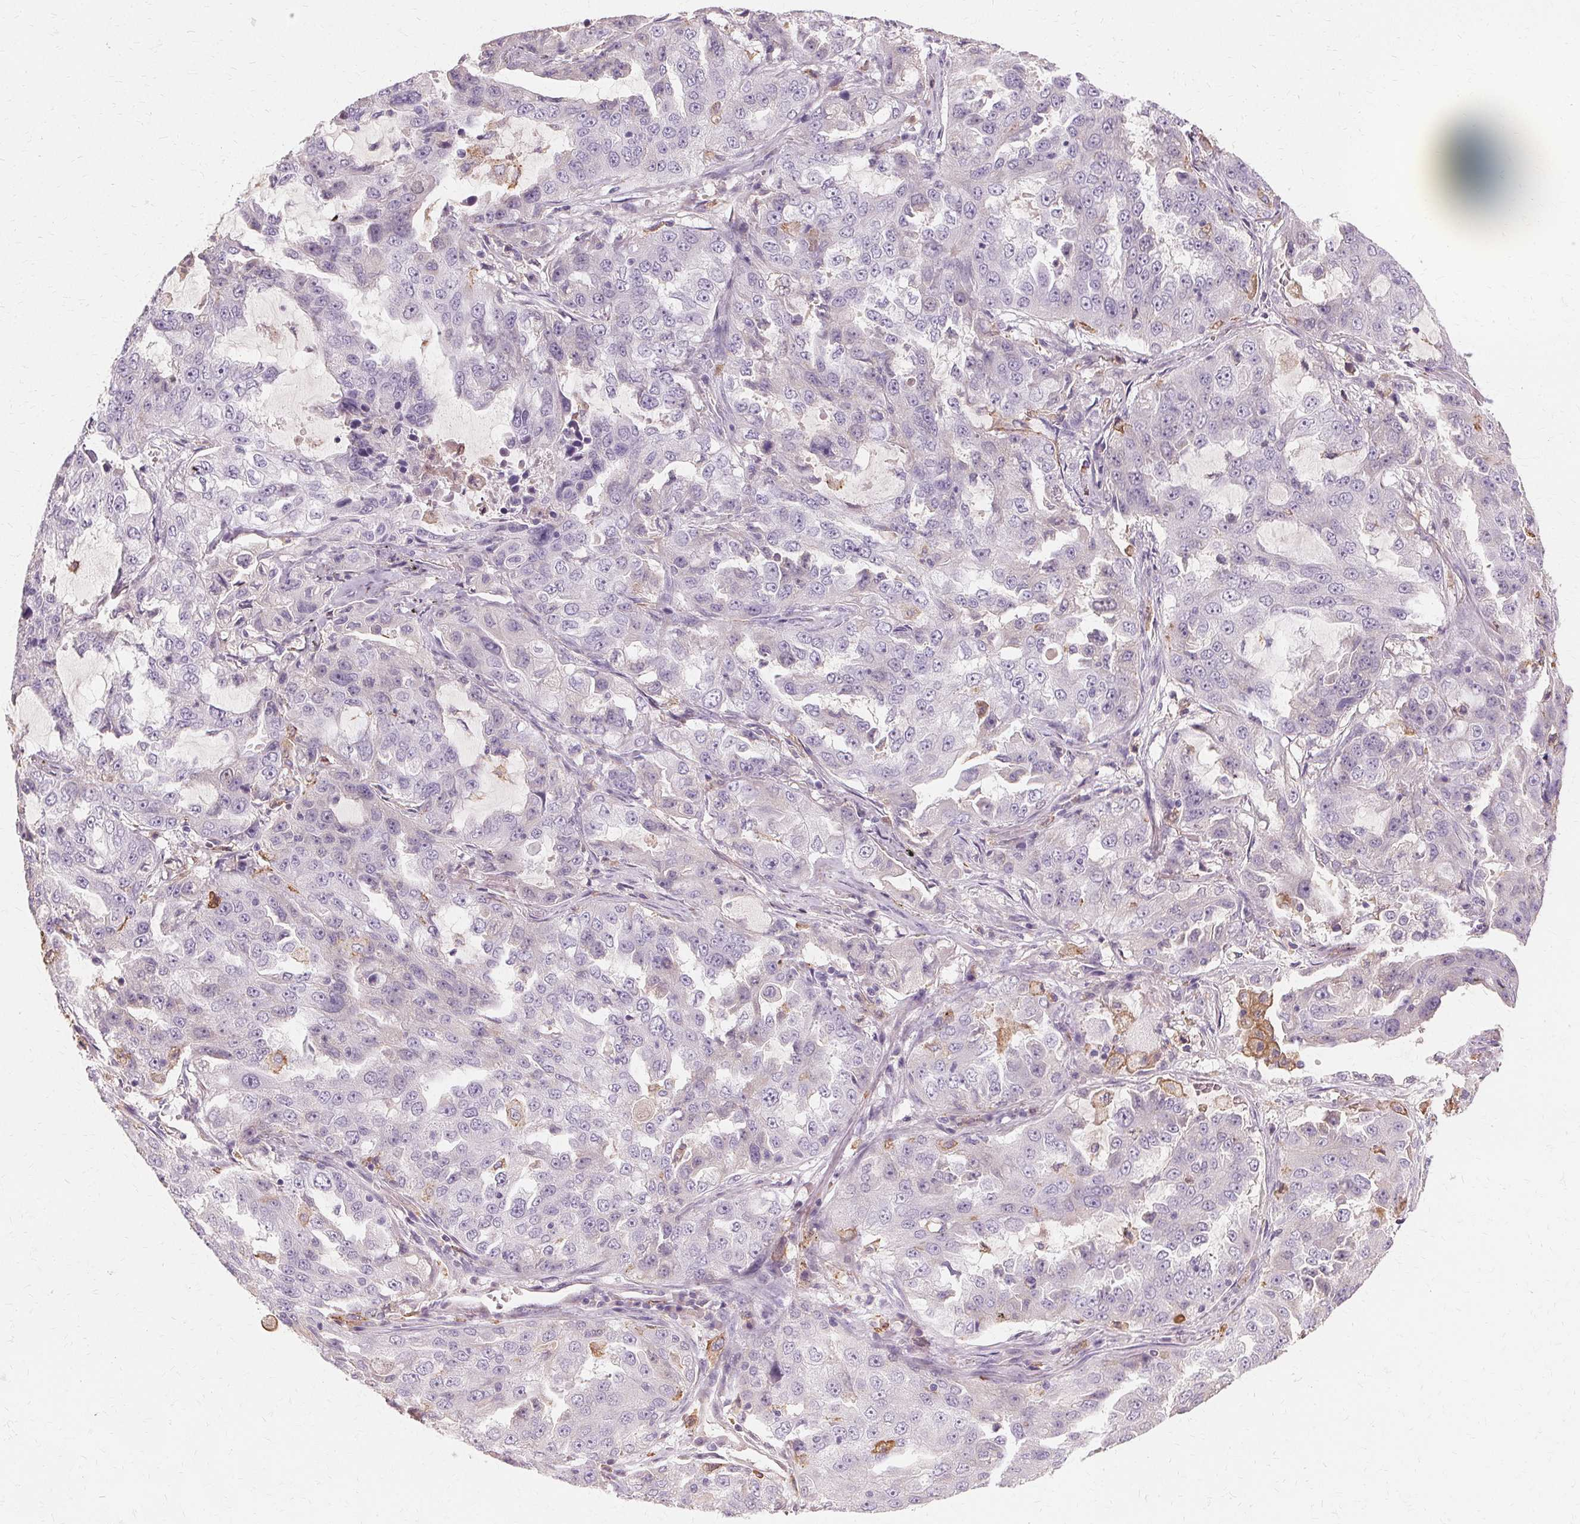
{"staining": {"intensity": "negative", "quantity": "none", "location": "none"}, "tissue": "lung cancer", "cell_type": "Tumor cells", "image_type": "cancer", "snomed": [{"axis": "morphology", "description": "Adenocarcinoma, NOS"}, {"axis": "topography", "description": "Lung"}], "caption": "An IHC photomicrograph of adenocarcinoma (lung) is shown. There is no staining in tumor cells of adenocarcinoma (lung). (Immunohistochemistry, brightfield microscopy, high magnification).", "gene": "IFNGR1", "patient": {"sex": "female", "age": 61}}